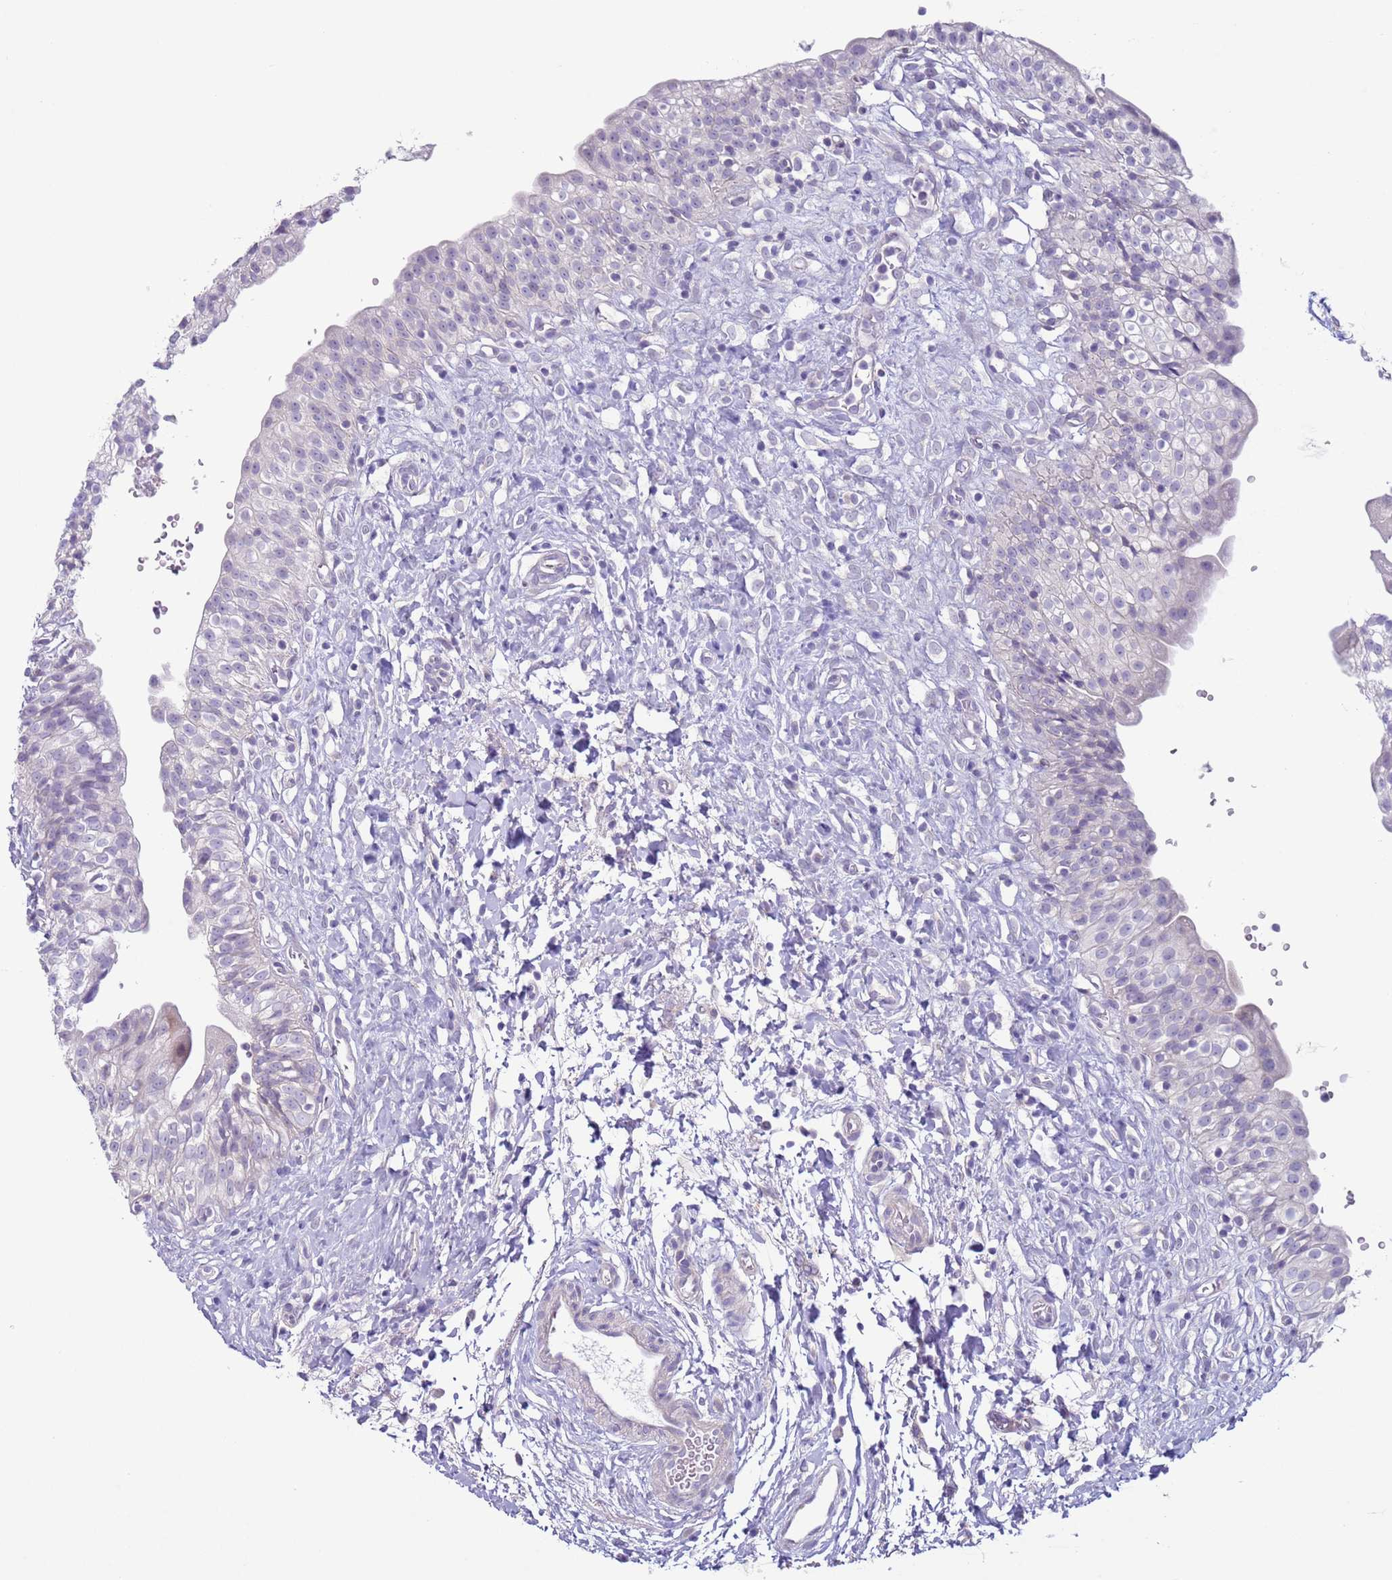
{"staining": {"intensity": "negative", "quantity": "none", "location": "none"}, "tissue": "urinary bladder", "cell_type": "Urothelial cells", "image_type": "normal", "snomed": [{"axis": "morphology", "description": "Normal tissue, NOS"}, {"axis": "topography", "description": "Urinary bladder"}], "caption": "An IHC micrograph of normal urinary bladder is shown. There is no staining in urothelial cells of urinary bladder.", "gene": "NPAP1", "patient": {"sex": "male", "age": 51}}